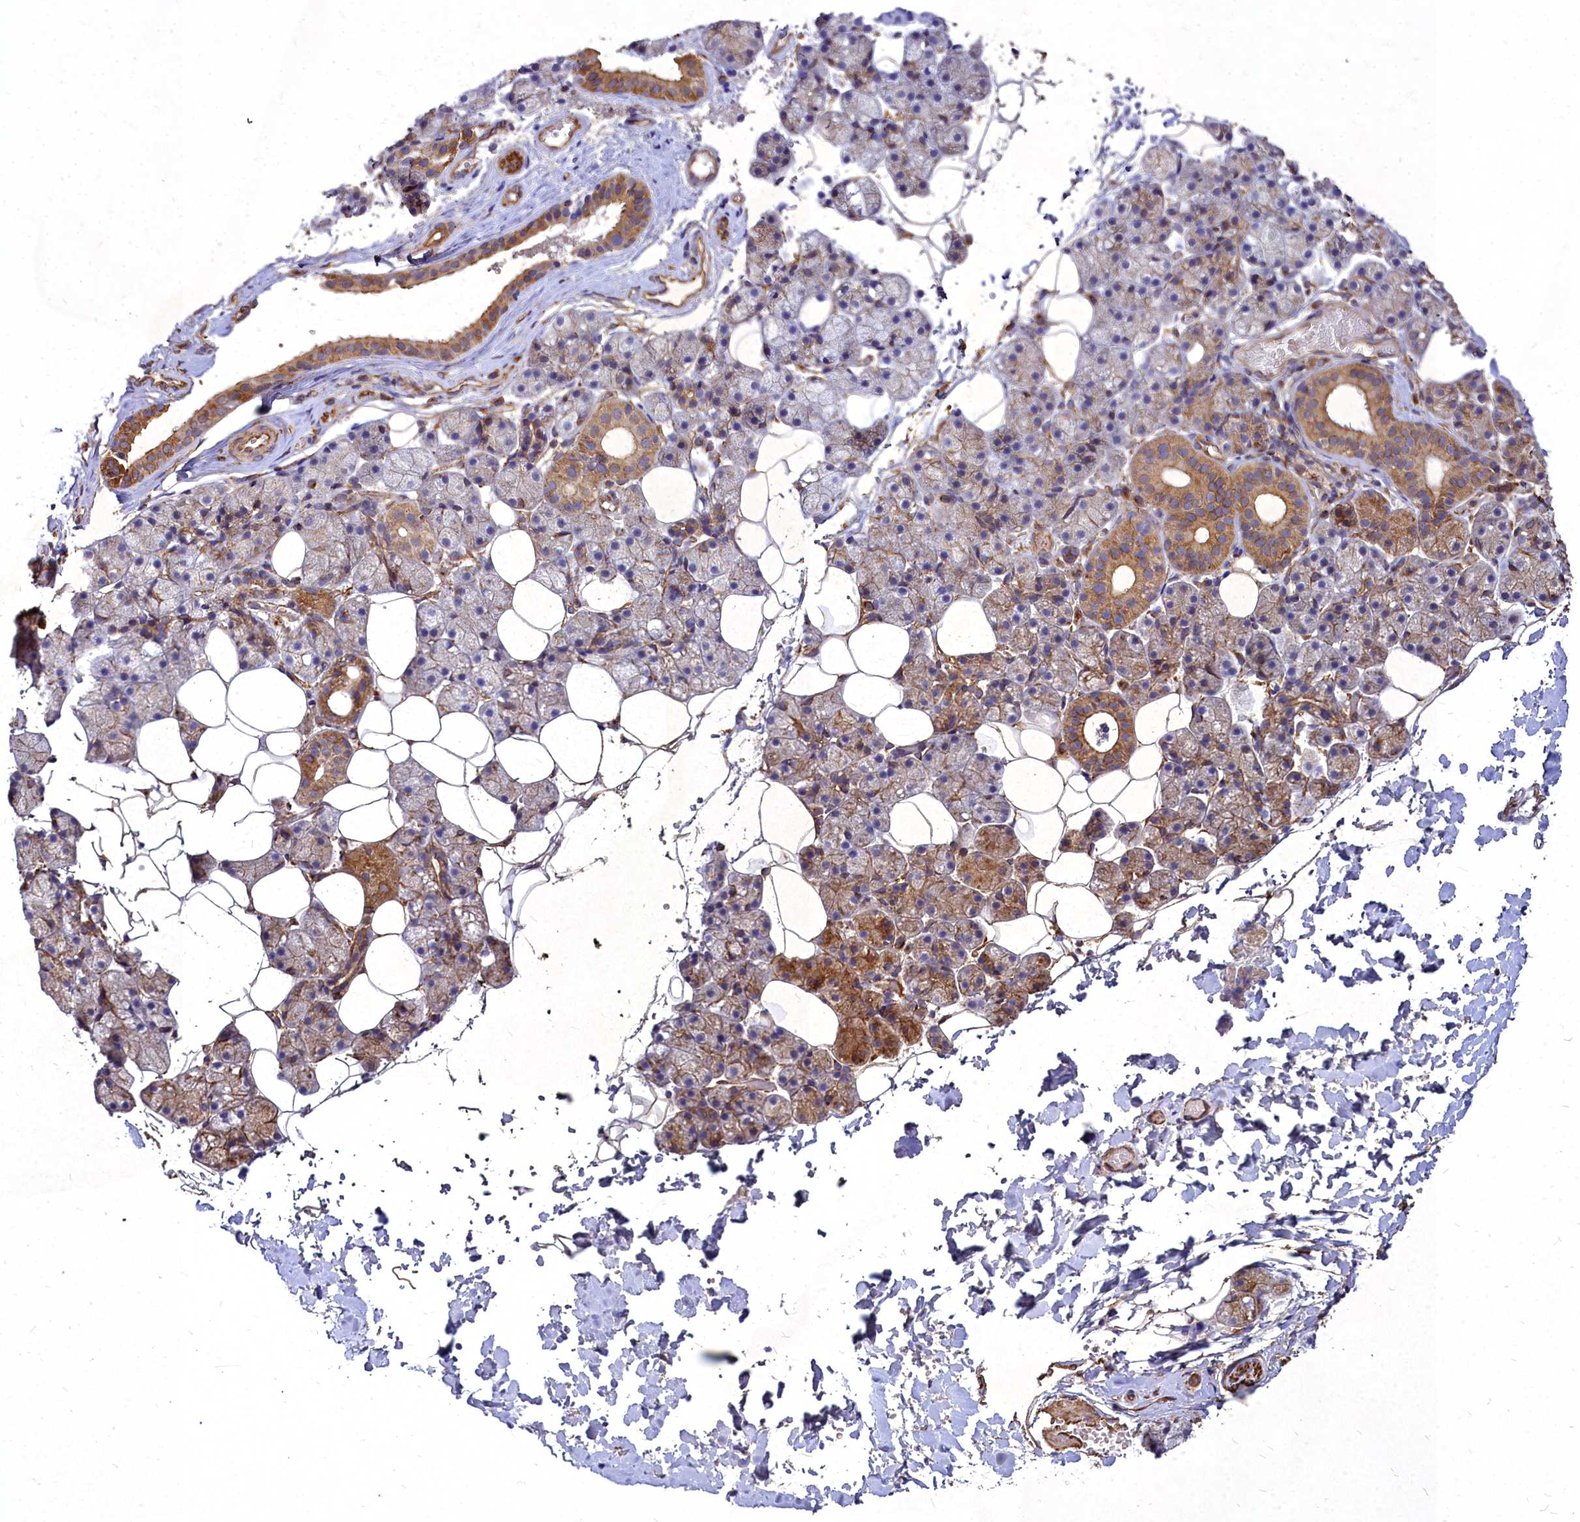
{"staining": {"intensity": "moderate", "quantity": "25%-75%", "location": "cytoplasmic/membranous"}, "tissue": "salivary gland", "cell_type": "Glandular cells", "image_type": "normal", "snomed": [{"axis": "morphology", "description": "Normal tissue, NOS"}, {"axis": "topography", "description": "Salivary gland"}], "caption": "Immunohistochemistry (IHC) photomicrograph of benign salivary gland stained for a protein (brown), which exhibits medium levels of moderate cytoplasmic/membranous staining in approximately 25%-75% of glandular cells.", "gene": "SKA1", "patient": {"sex": "female", "age": 33}}